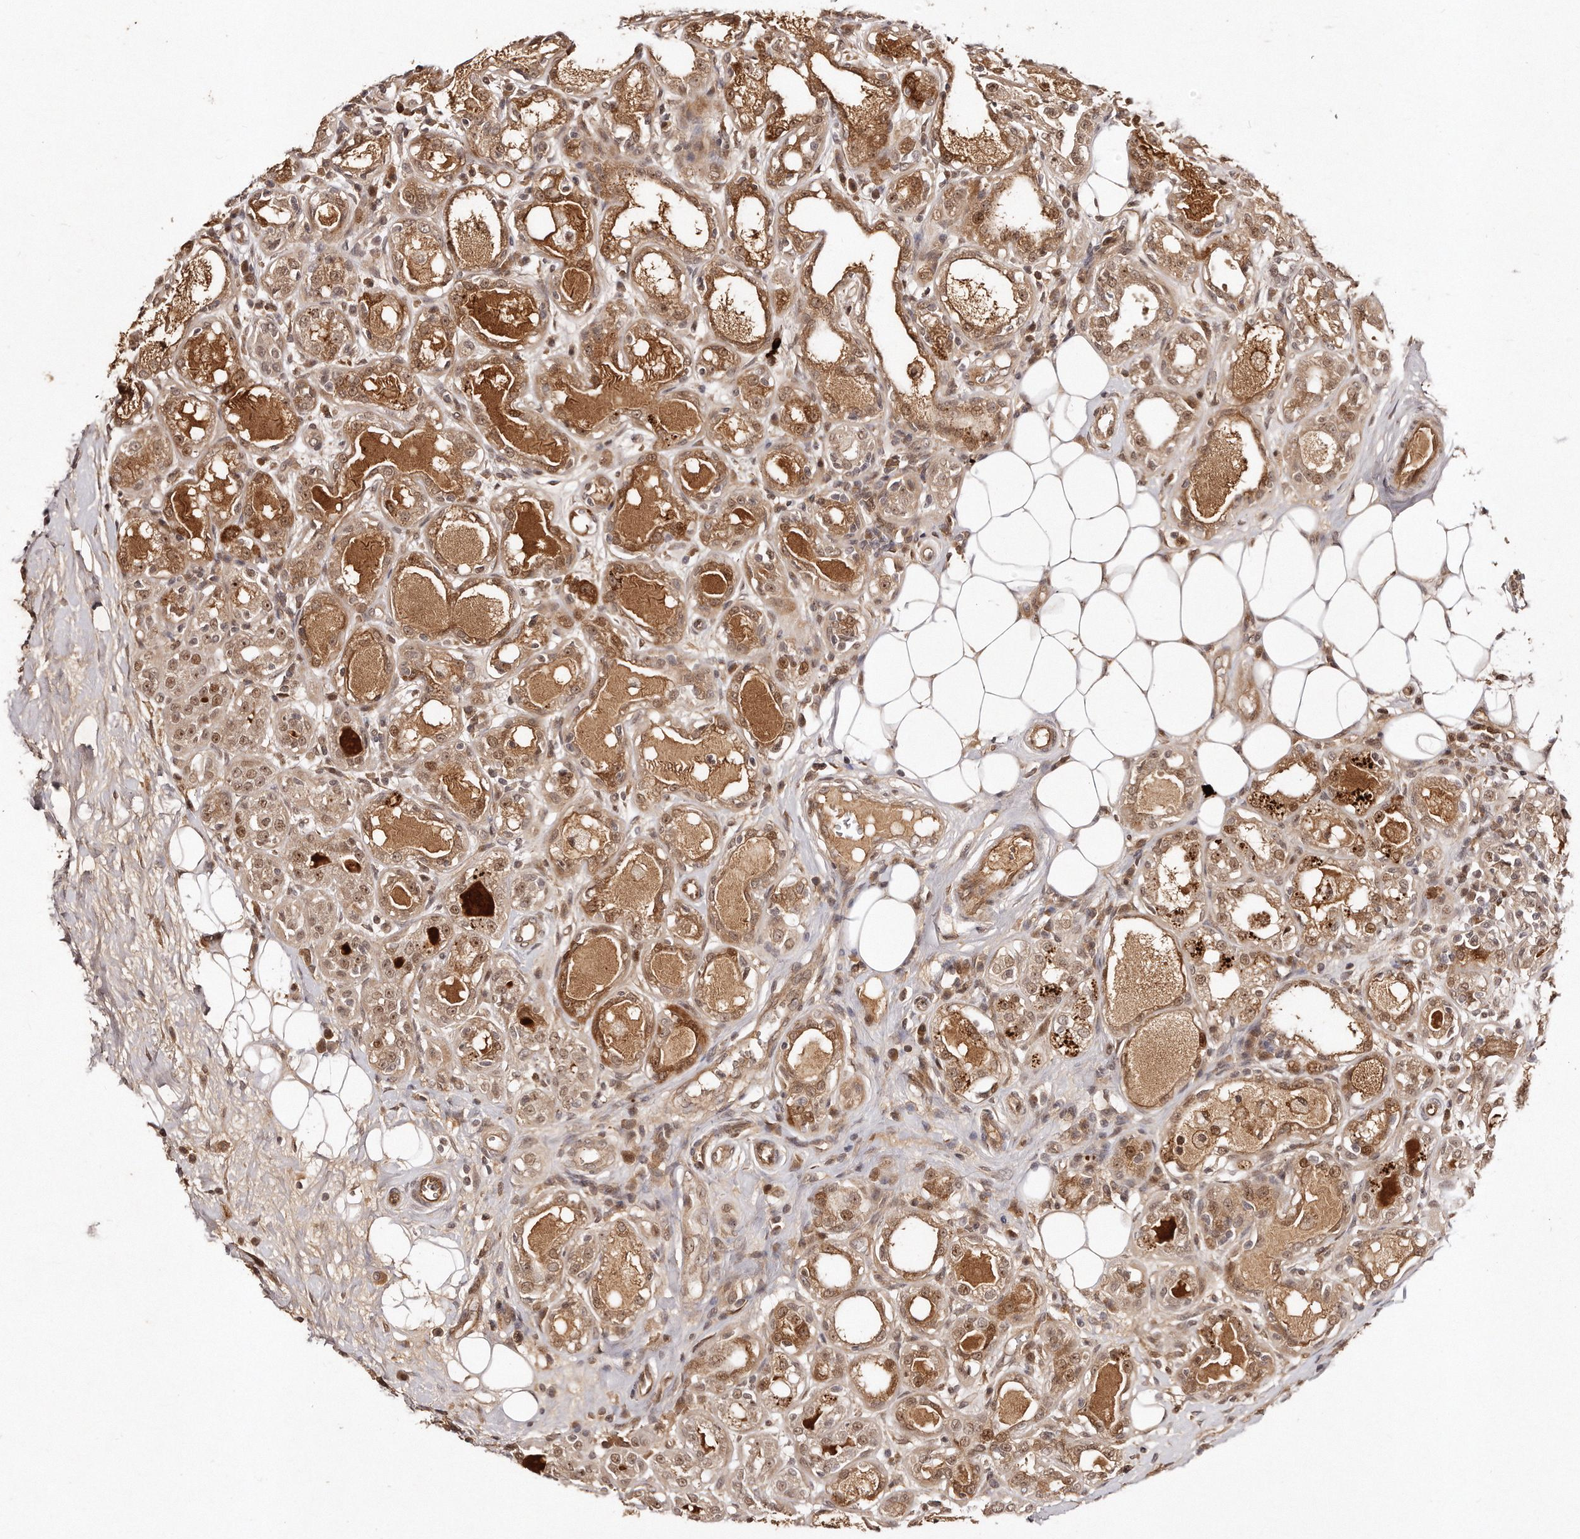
{"staining": {"intensity": "moderate", "quantity": ">75%", "location": "cytoplasmic/membranous,nuclear"}, "tissue": "breast cancer", "cell_type": "Tumor cells", "image_type": "cancer", "snomed": [{"axis": "morphology", "description": "Duct carcinoma"}, {"axis": "topography", "description": "Breast"}], "caption": "Brown immunohistochemical staining in intraductal carcinoma (breast) shows moderate cytoplasmic/membranous and nuclear positivity in approximately >75% of tumor cells. (IHC, brightfield microscopy, high magnification).", "gene": "SOX4", "patient": {"sex": "female", "age": 27}}